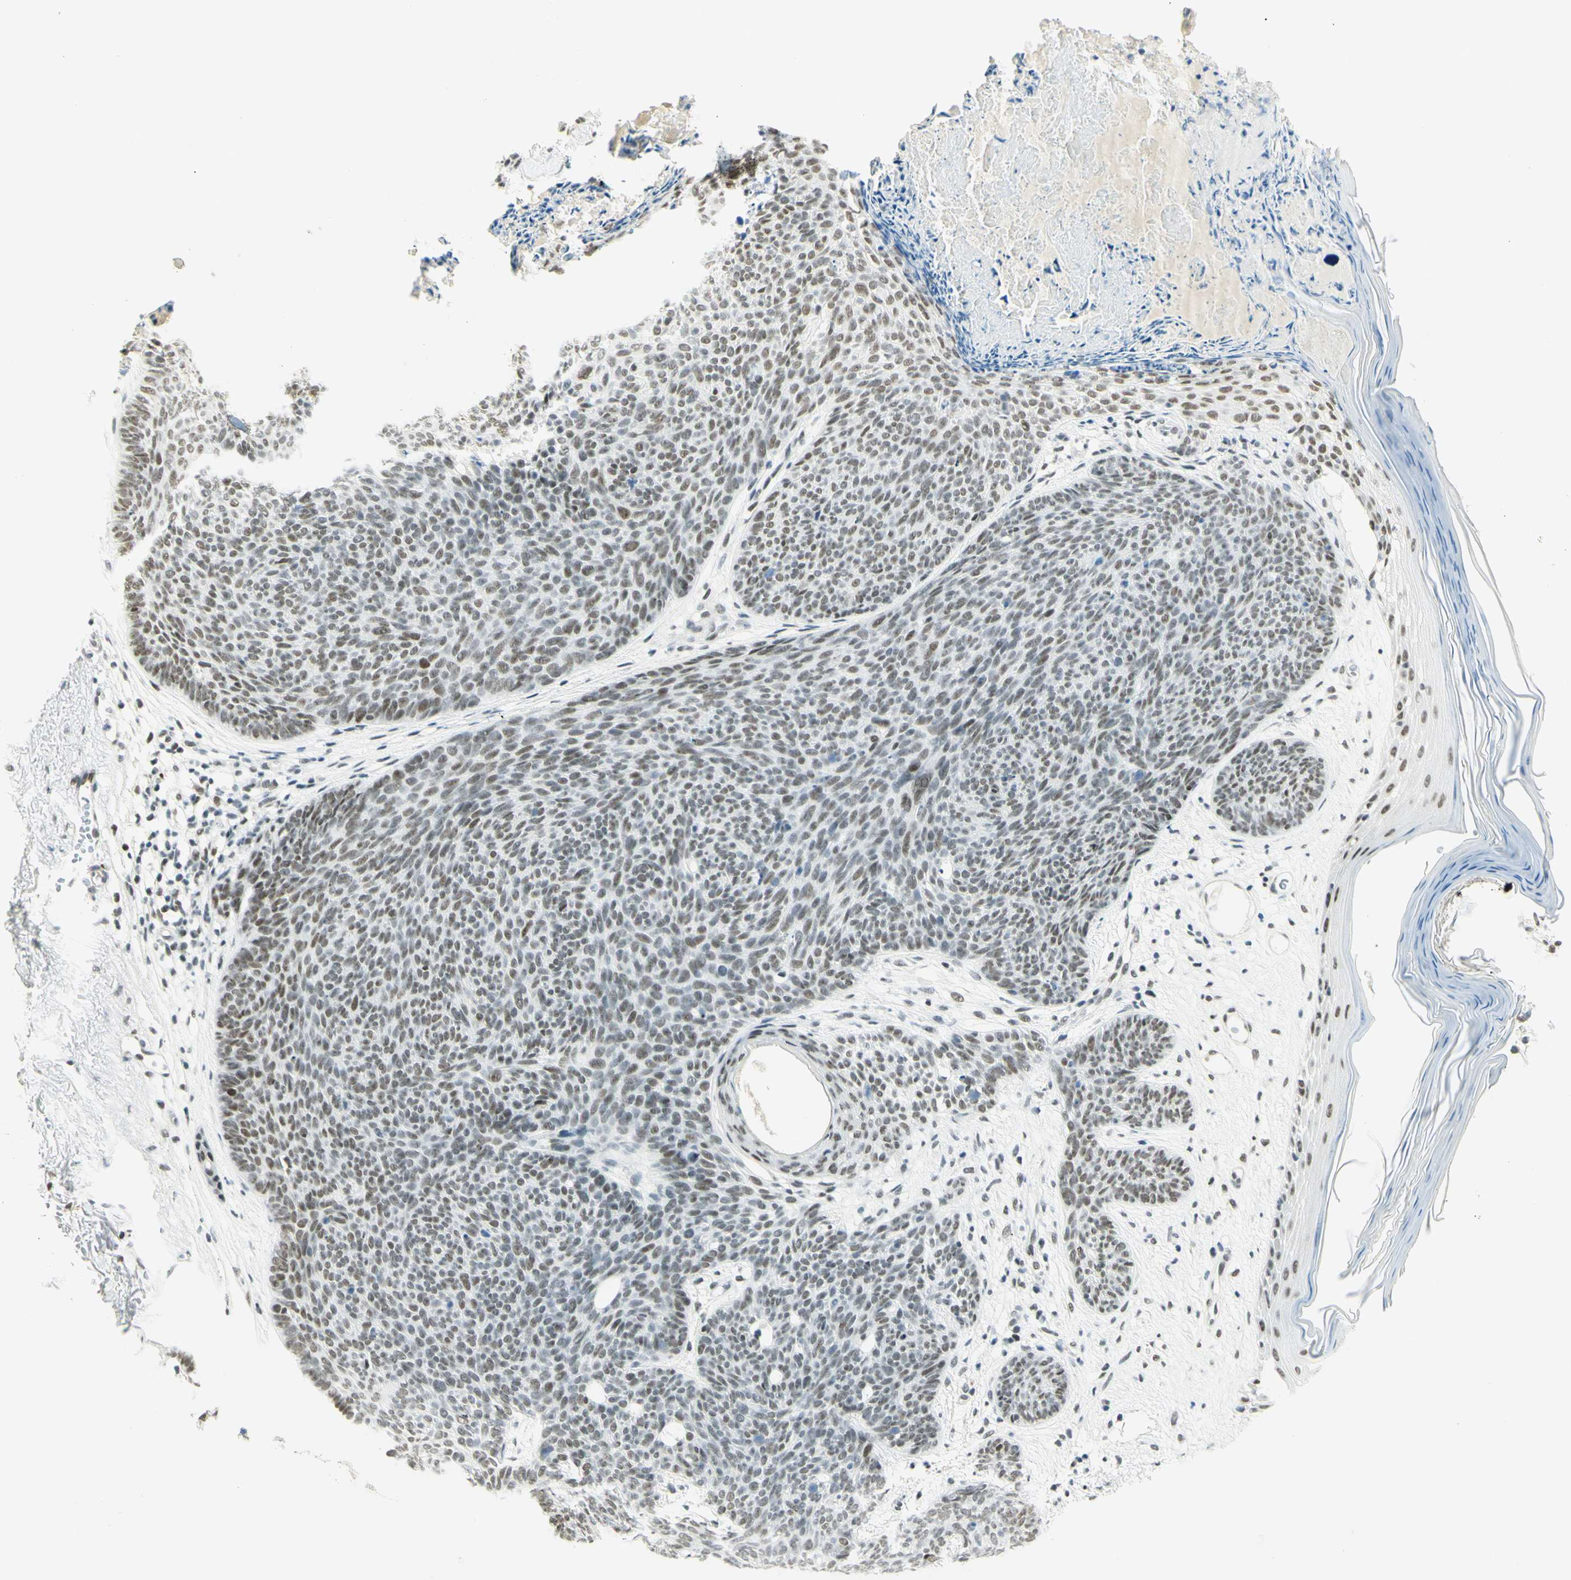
{"staining": {"intensity": "weak", "quantity": ">75%", "location": "nuclear"}, "tissue": "skin cancer", "cell_type": "Tumor cells", "image_type": "cancer", "snomed": [{"axis": "morphology", "description": "Normal tissue, NOS"}, {"axis": "morphology", "description": "Basal cell carcinoma"}, {"axis": "topography", "description": "Skin"}], "caption": "This micrograph reveals immunohistochemistry (IHC) staining of skin cancer (basal cell carcinoma), with low weak nuclear expression in about >75% of tumor cells.", "gene": "PMS2", "patient": {"sex": "female", "age": 70}}